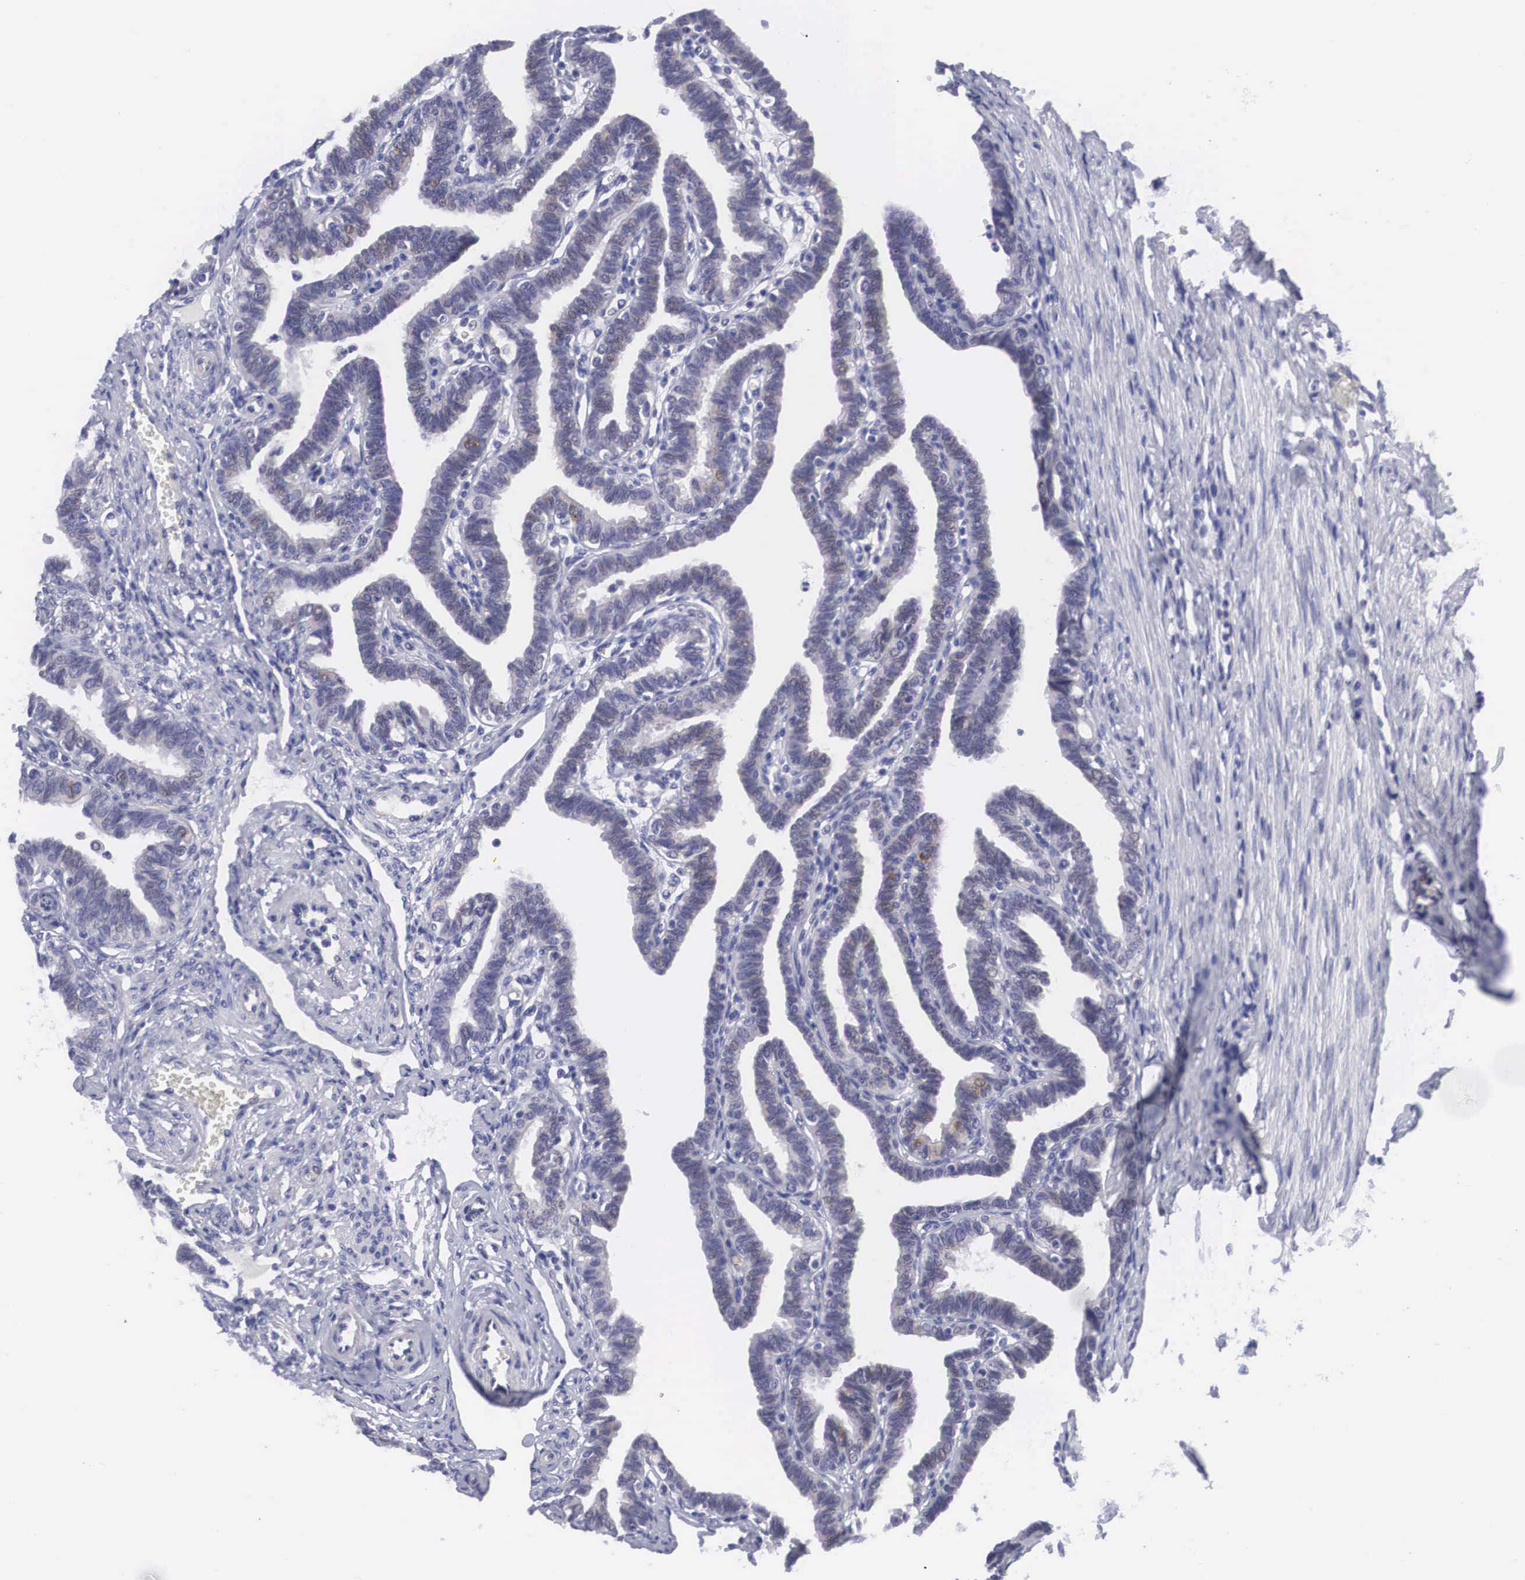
{"staining": {"intensity": "moderate", "quantity": "<25%", "location": "cytoplasmic/membranous"}, "tissue": "fallopian tube", "cell_type": "Glandular cells", "image_type": "normal", "snomed": [{"axis": "morphology", "description": "Normal tissue, NOS"}, {"axis": "topography", "description": "Fallopian tube"}], "caption": "Moderate cytoplasmic/membranous protein expression is identified in about <25% of glandular cells in fallopian tube.", "gene": "SOX11", "patient": {"sex": "female", "age": 41}}